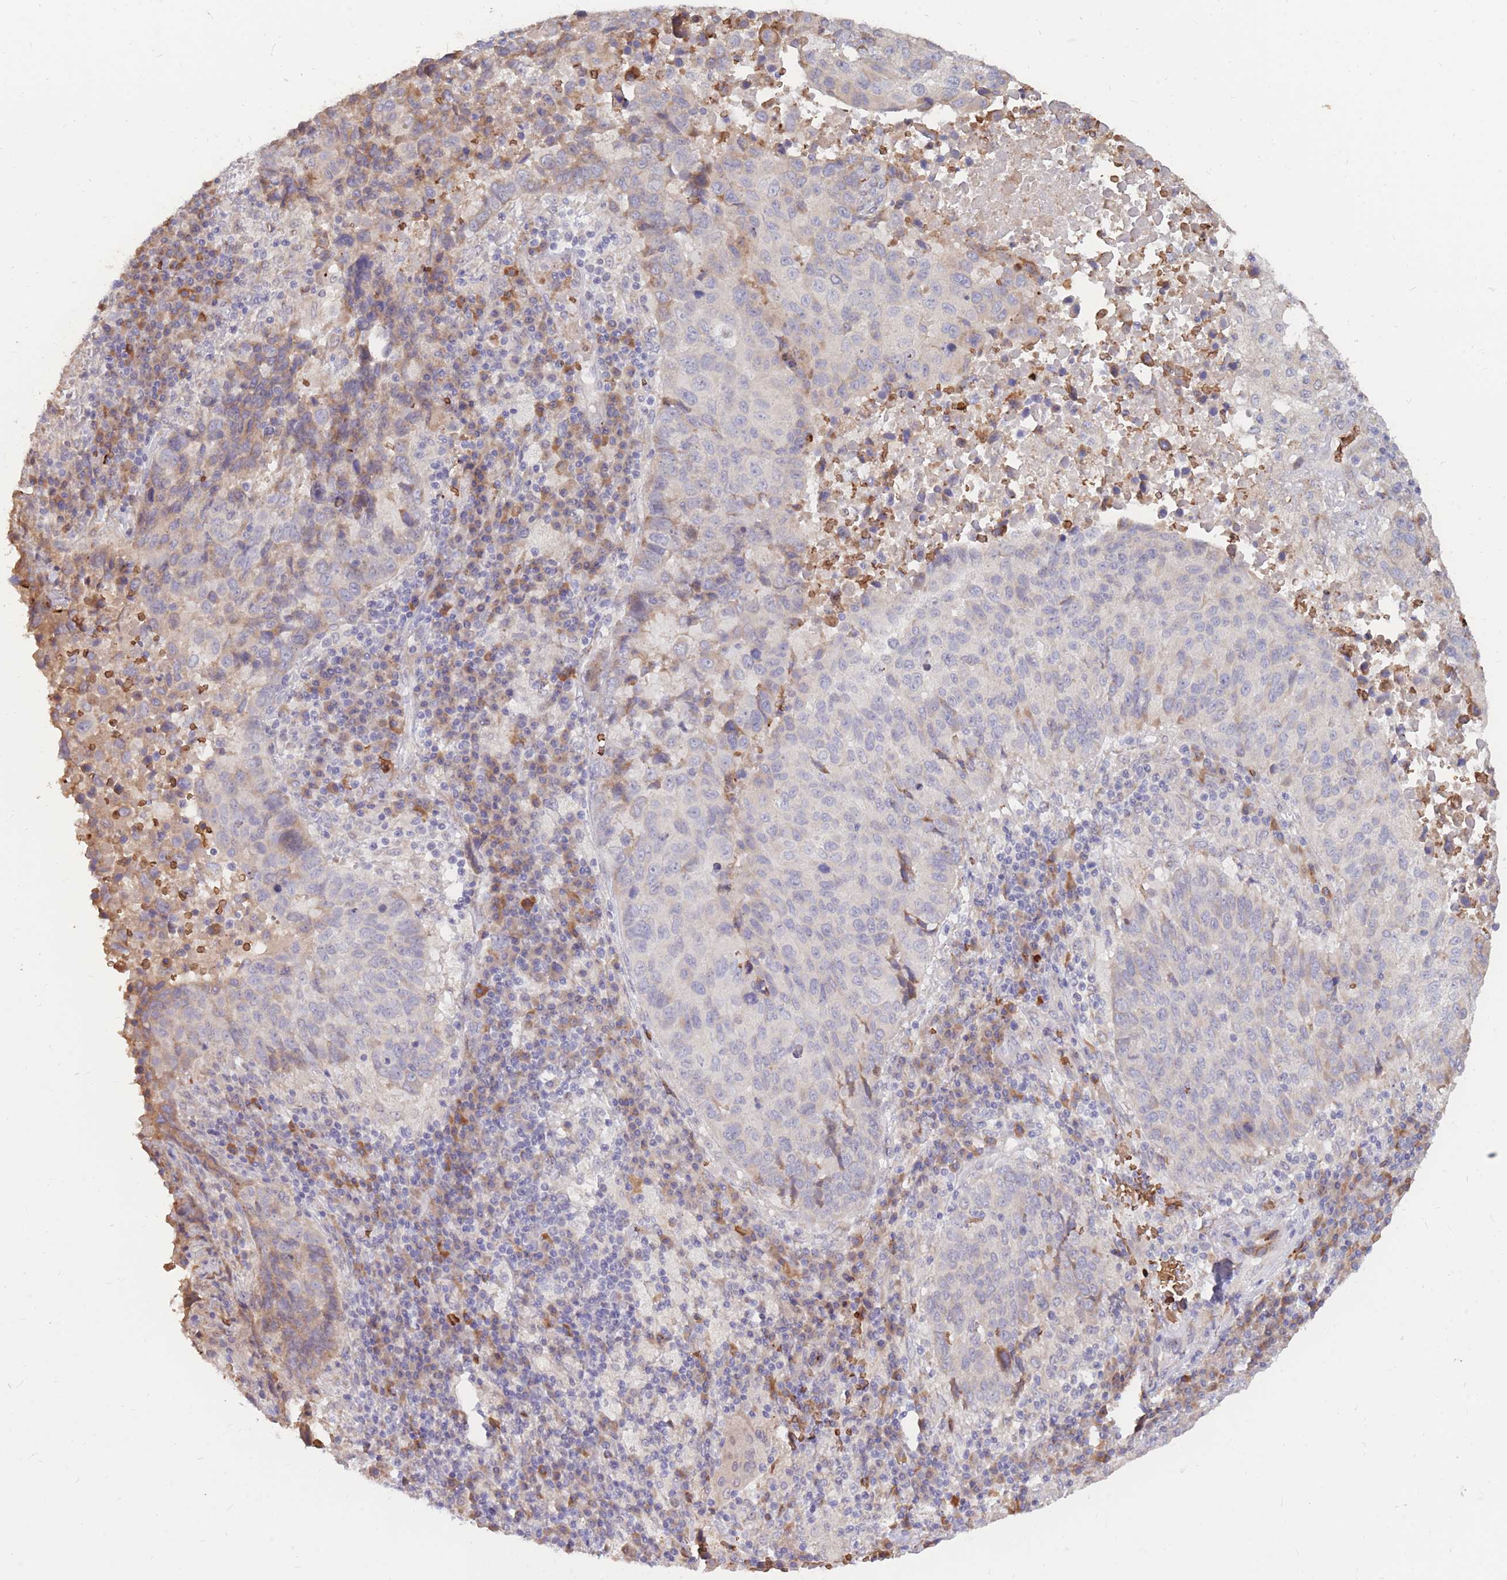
{"staining": {"intensity": "negative", "quantity": "none", "location": "none"}, "tissue": "lung cancer", "cell_type": "Tumor cells", "image_type": "cancer", "snomed": [{"axis": "morphology", "description": "Squamous cell carcinoma, NOS"}, {"axis": "topography", "description": "Lung"}], "caption": "This is a image of immunohistochemistry (IHC) staining of squamous cell carcinoma (lung), which shows no staining in tumor cells.", "gene": "ATP10D", "patient": {"sex": "male", "age": 73}}